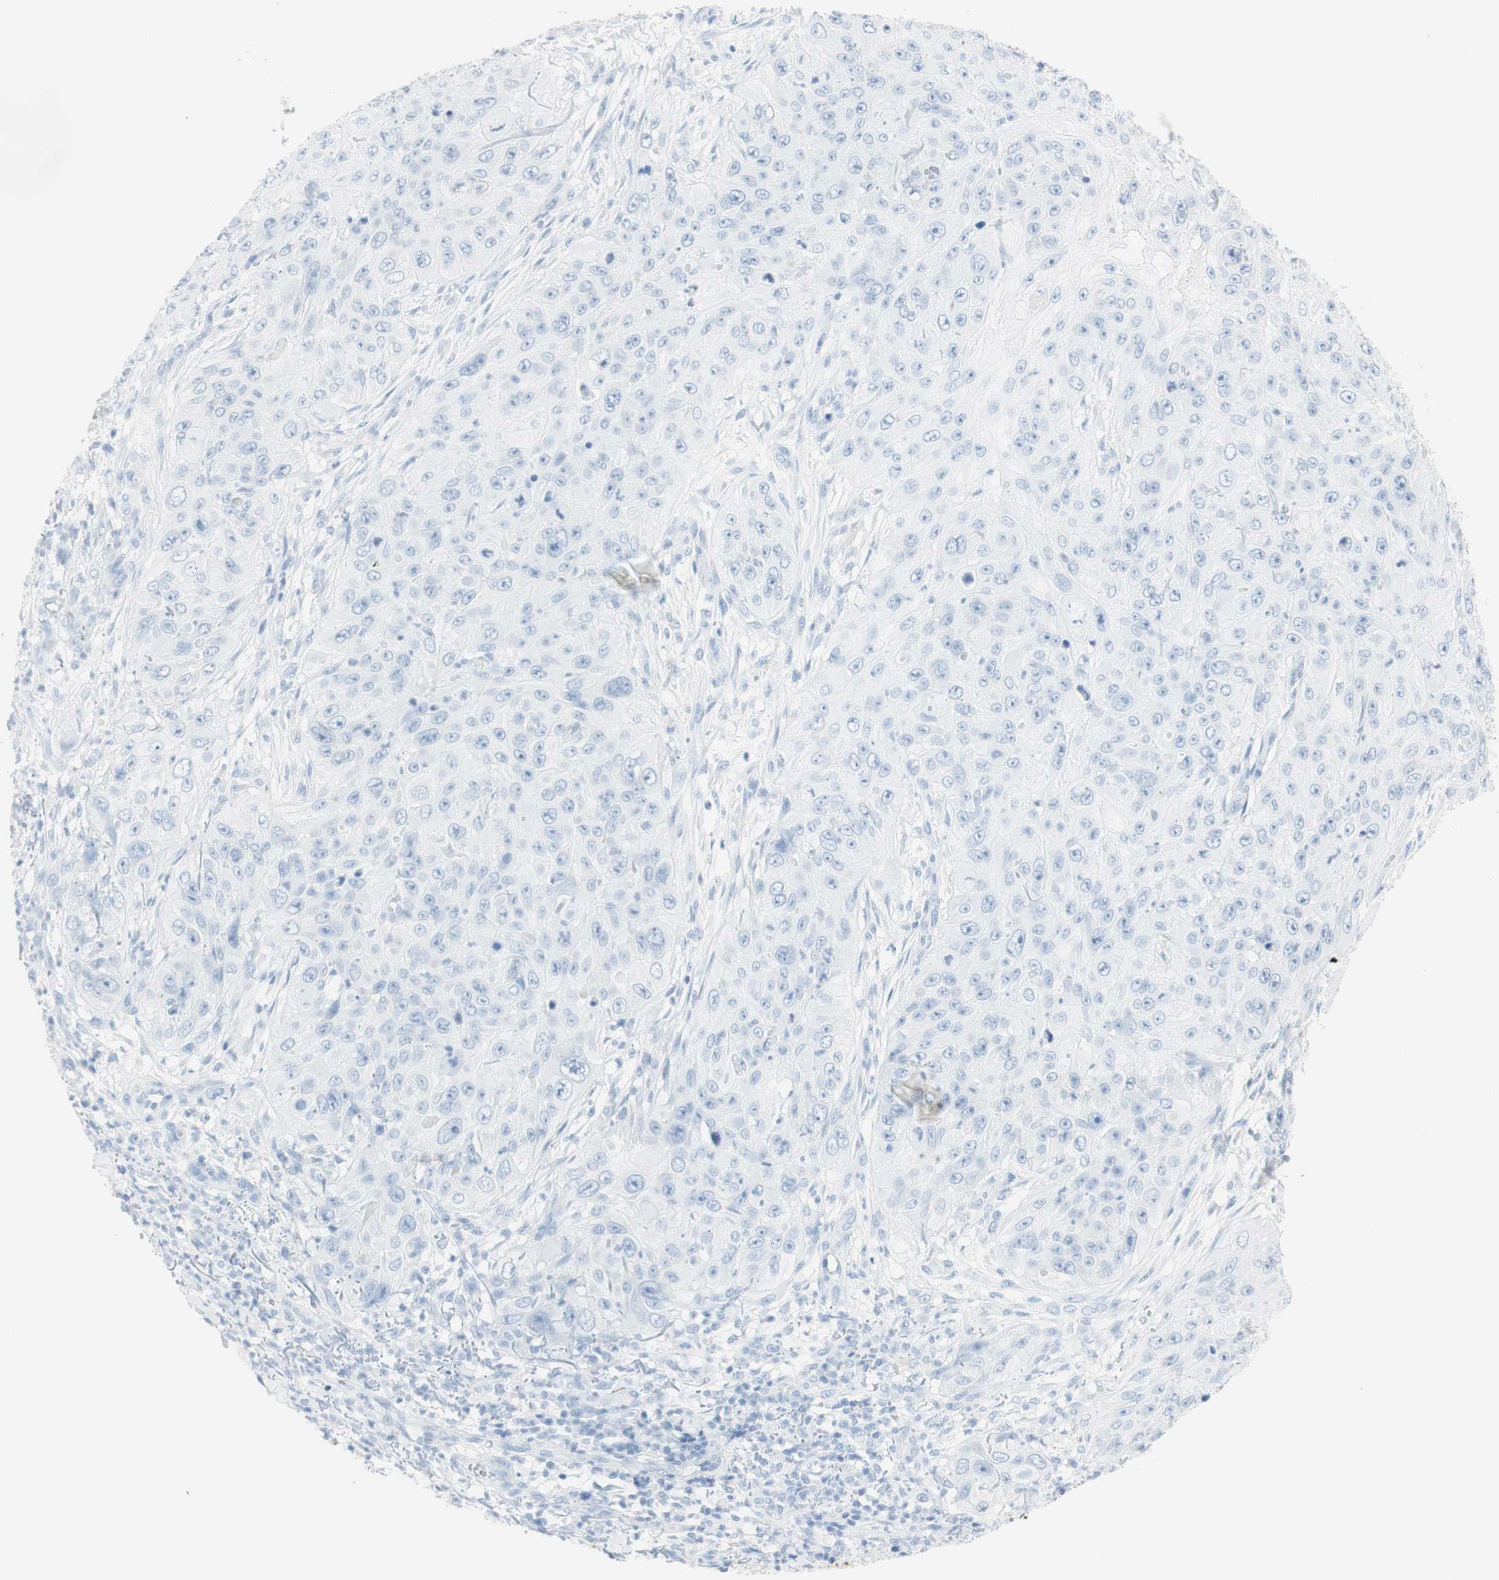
{"staining": {"intensity": "negative", "quantity": "none", "location": "none"}, "tissue": "skin cancer", "cell_type": "Tumor cells", "image_type": "cancer", "snomed": [{"axis": "morphology", "description": "Squamous cell carcinoma, NOS"}, {"axis": "topography", "description": "Skin"}], "caption": "This is an immunohistochemistry (IHC) photomicrograph of human skin cancer (squamous cell carcinoma). There is no positivity in tumor cells.", "gene": "NAPSA", "patient": {"sex": "female", "age": 80}}